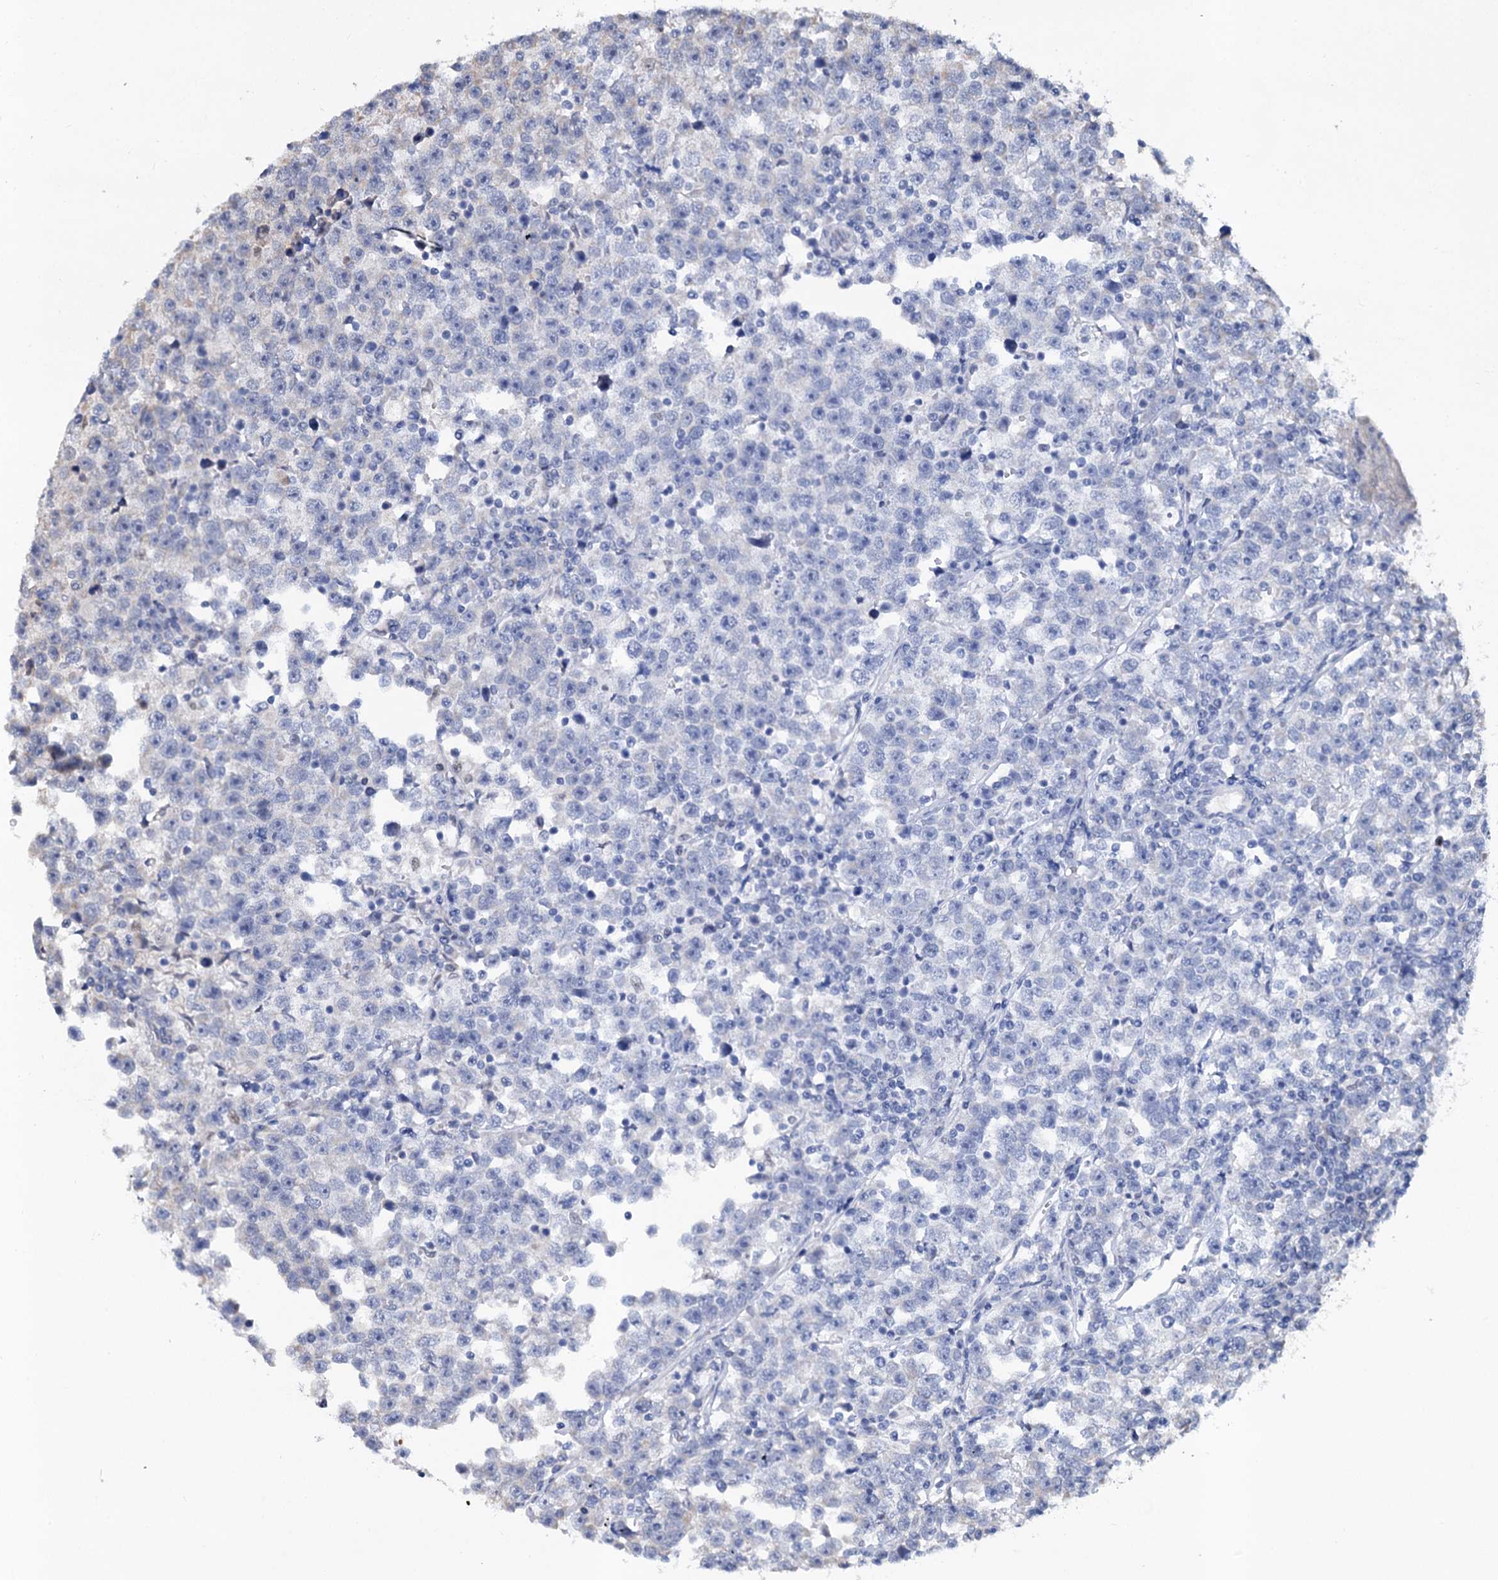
{"staining": {"intensity": "negative", "quantity": "none", "location": "none"}, "tissue": "testis cancer", "cell_type": "Tumor cells", "image_type": "cancer", "snomed": [{"axis": "morphology", "description": "Normal tissue, NOS"}, {"axis": "morphology", "description": "Seminoma, NOS"}, {"axis": "topography", "description": "Testis"}], "caption": "Histopathology image shows no protein positivity in tumor cells of testis seminoma tissue. Nuclei are stained in blue.", "gene": "ALKBH7", "patient": {"sex": "male", "age": 43}}